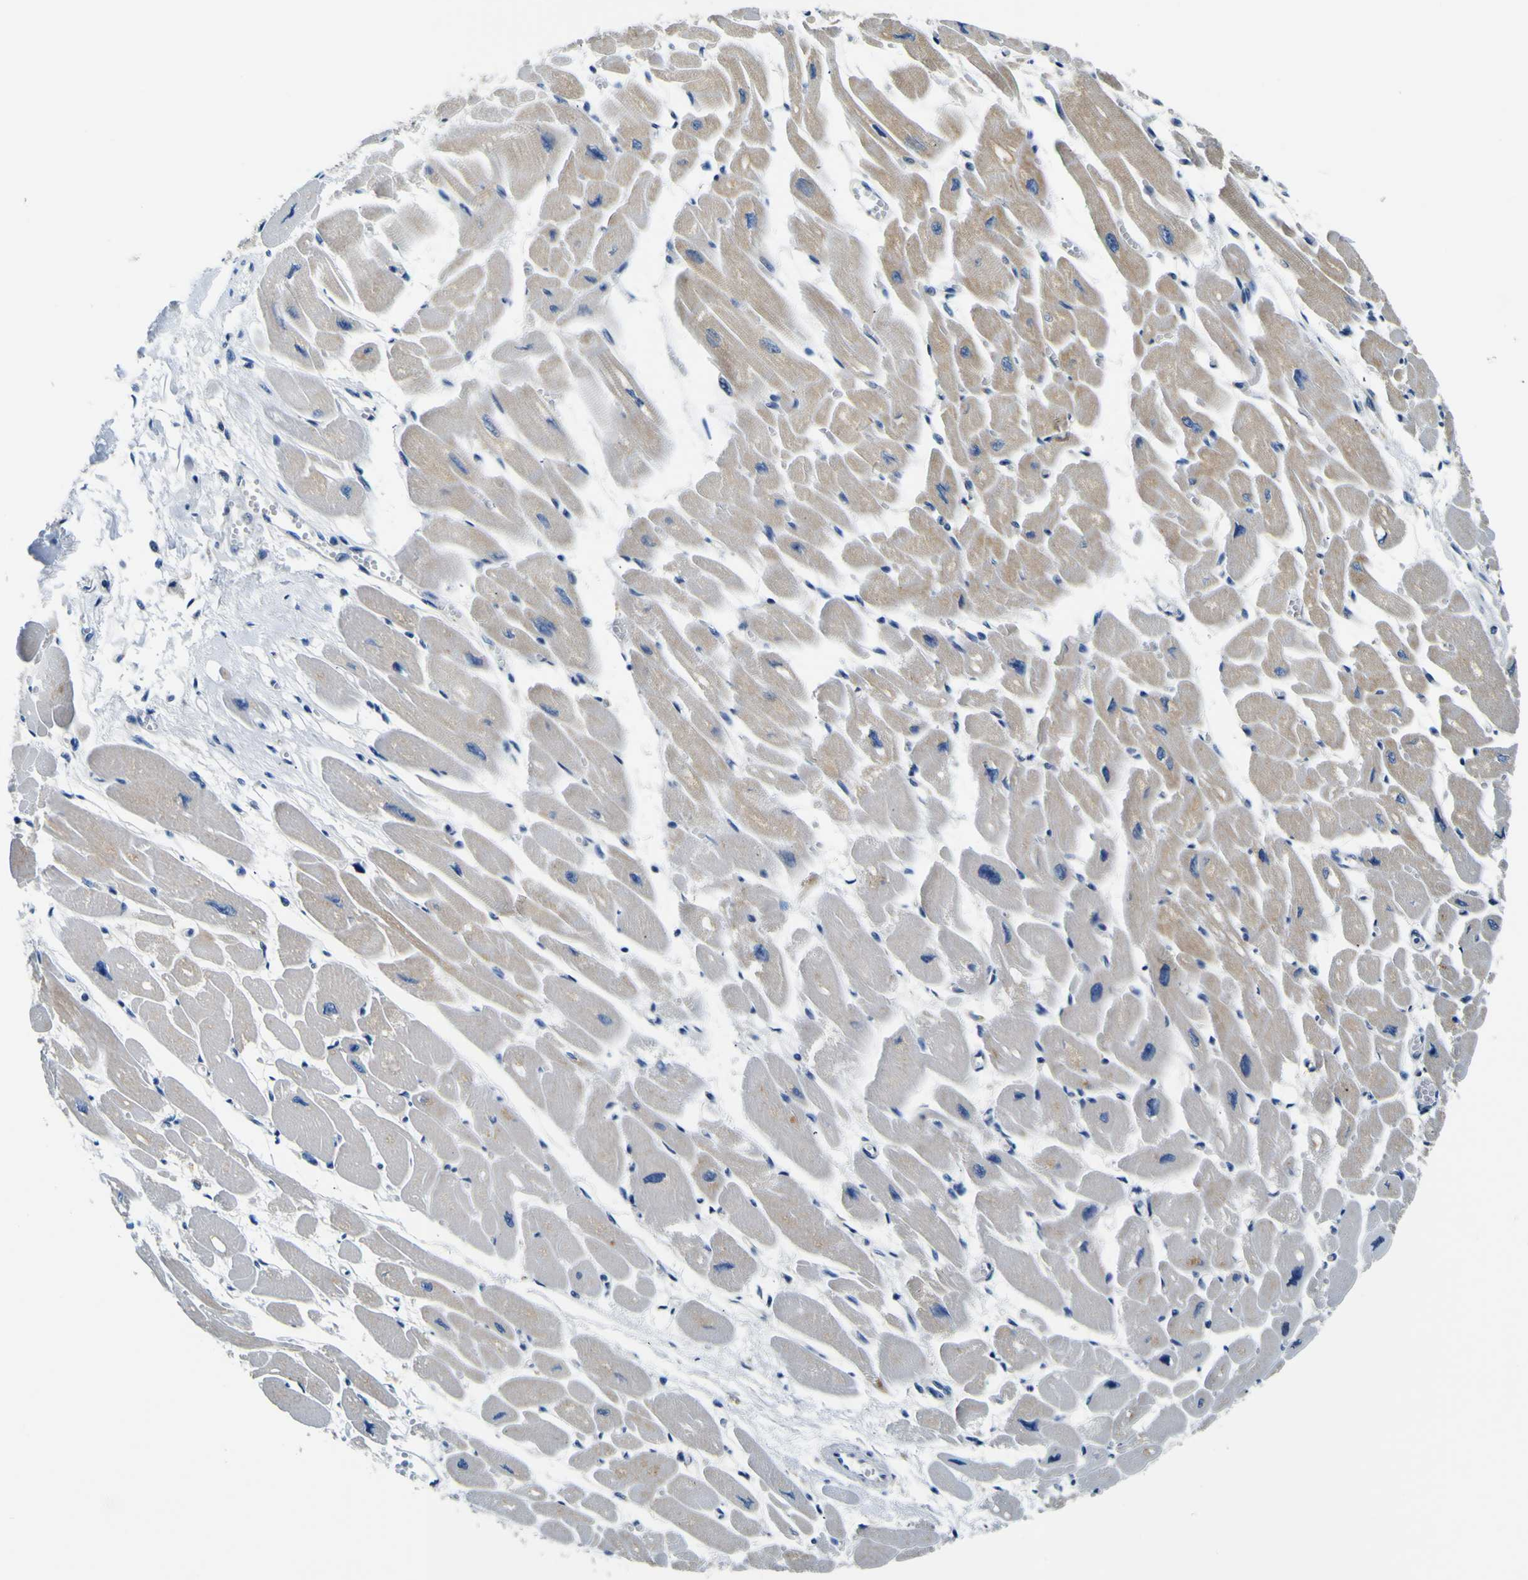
{"staining": {"intensity": "moderate", "quantity": "25%-75%", "location": "cytoplasmic/membranous"}, "tissue": "heart muscle", "cell_type": "Cardiomyocytes", "image_type": "normal", "snomed": [{"axis": "morphology", "description": "Normal tissue, NOS"}, {"axis": "topography", "description": "Heart"}], "caption": "Heart muscle stained for a protein (brown) shows moderate cytoplasmic/membranous positive staining in approximately 25%-75% of cardiomyocytes.", "gene": "ADGRA2", "patient": {"sex": "female", "age": 54}}